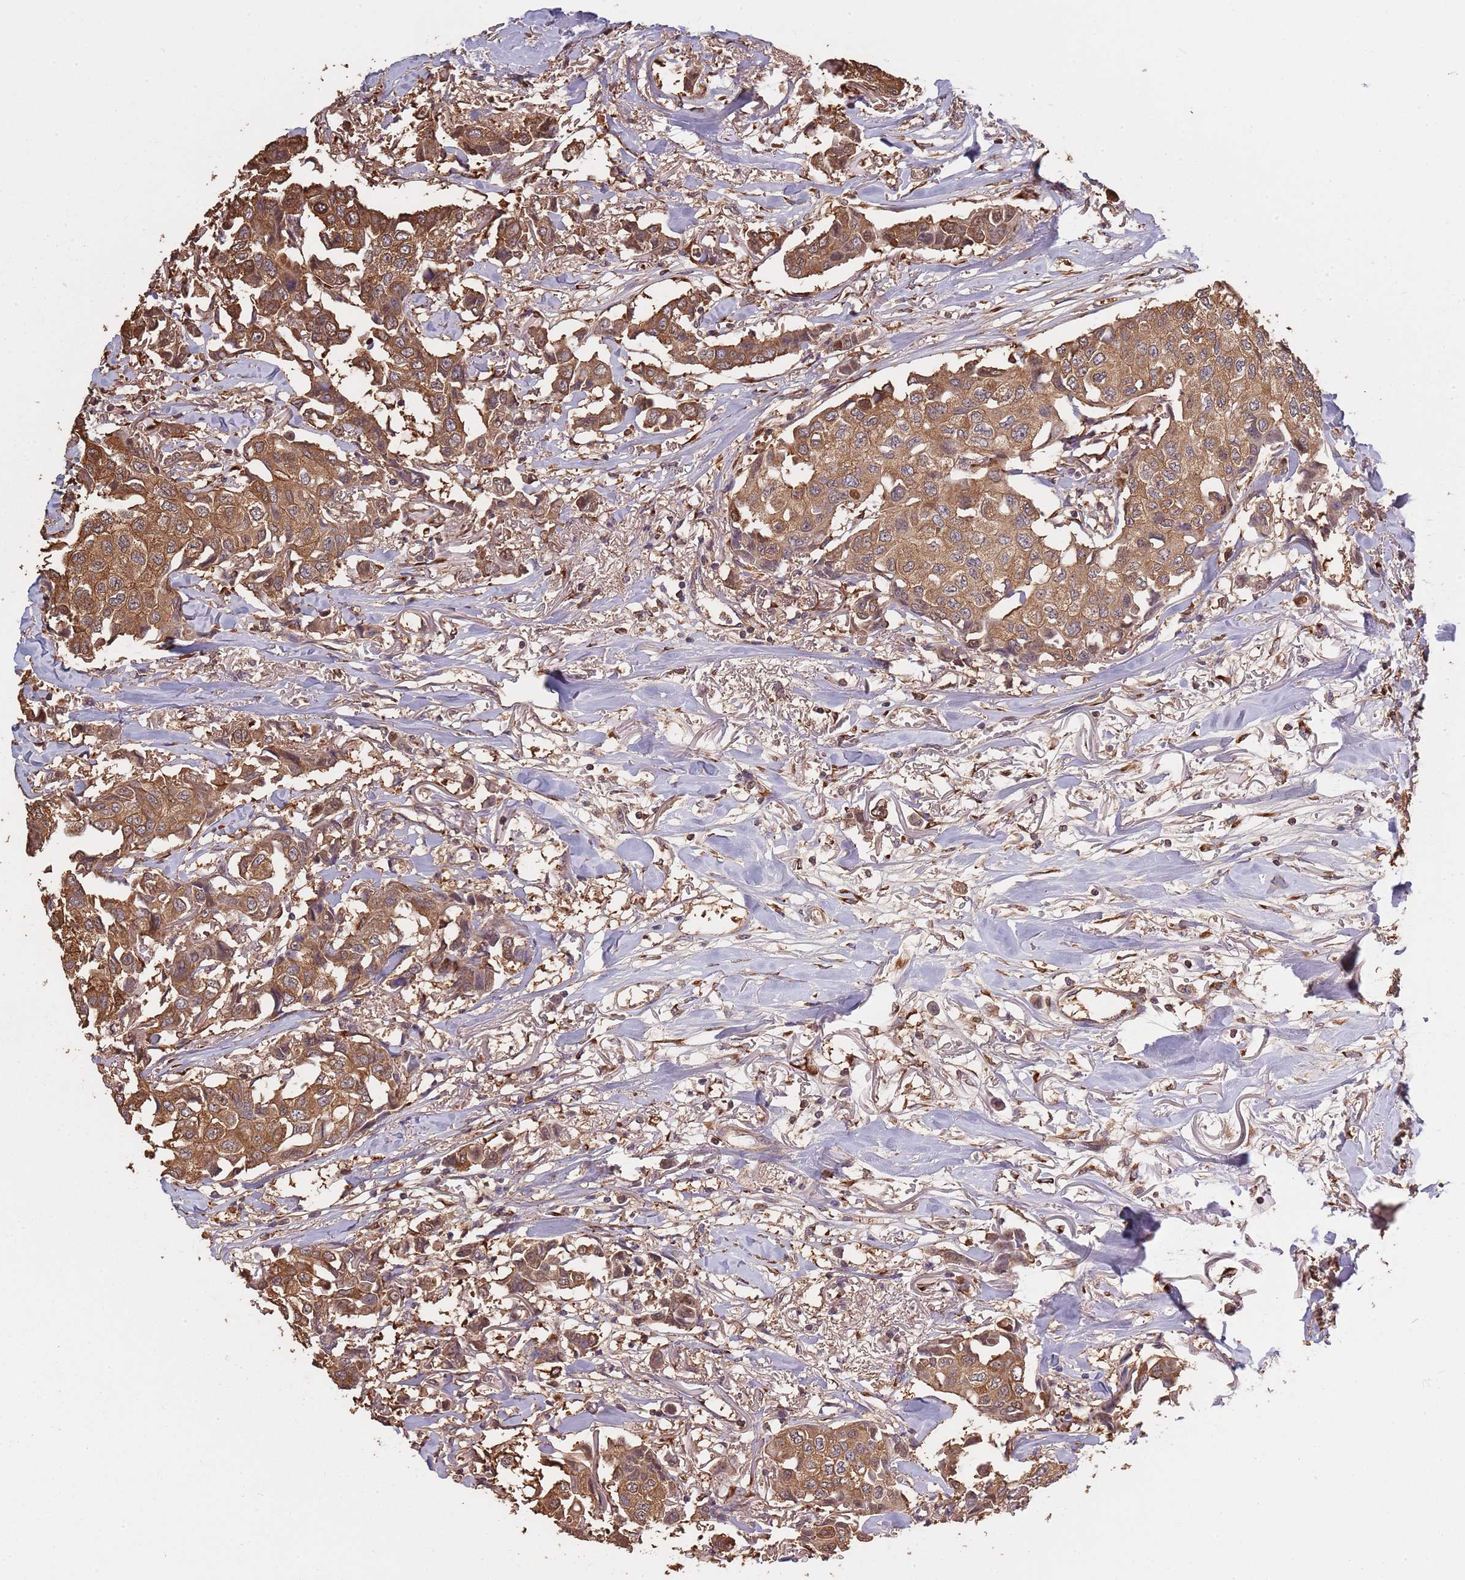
{"staining": {"intensity": "moderate", "quantity": ">75%", "location": "cytoplasmic/membranous,nuclear"}, "tissue": "breast cancer", "cell_type": "Tumor cells", "image_type": "cancer", "snomed": [{"axis": "morphology", "description": "Duct carcinoma"}, {"axis": "topography", "description": "Breast"}], "caption": "This is an image of immunohistochemistry staining of breast cancer, which shows moderate staining in the cytoplasmic/membranous and nuclear of tumor cells.", "gene": "COG4", "patient": {"sex": "female", "age": 80}}